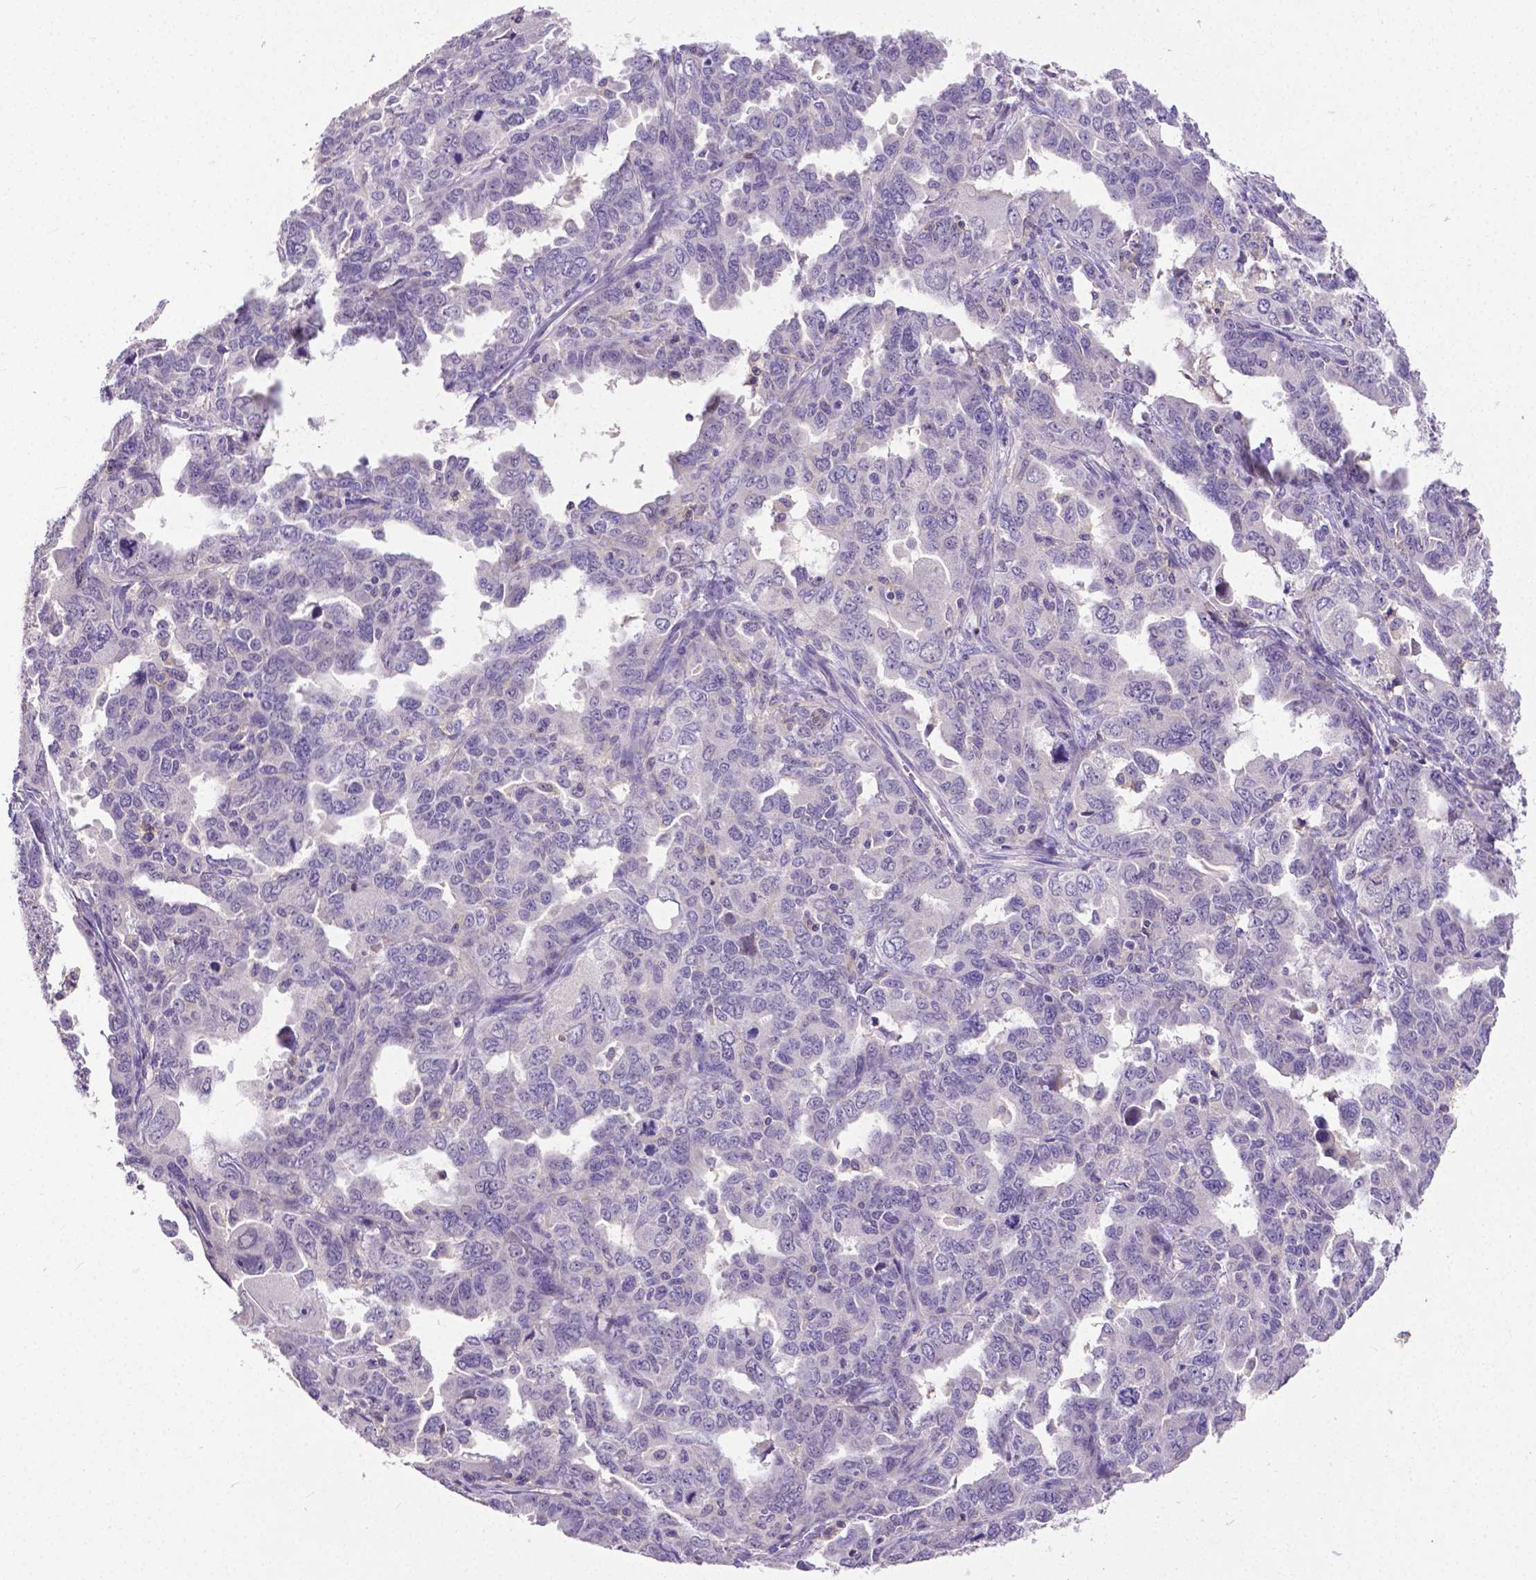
{"staining": {"intensity": "negative", "quantity": "none", "location": "none"}, "tissue": "ovarian cancer", "cell_type": "Tumor cells", "image_type": "cancer", "snomed": [{"axis": "morphology", "description": "Adenocarcinoma, NOS"}, {"axis": "morphology", "description": "Carcinoma, endometroid"}, {"axis": "topography", "description": "Ovary"}], "caption": "Immunohistochemistry photomicrograph of neoplastic tissue: human ovarian cancer stained with DAB displays no significant protein positivity in tumor cells. (DAB IHC visualized using brightfield microscopy, high magnification).", "gene": "CD4", "patient": {"sex": "female", "age": 72}}